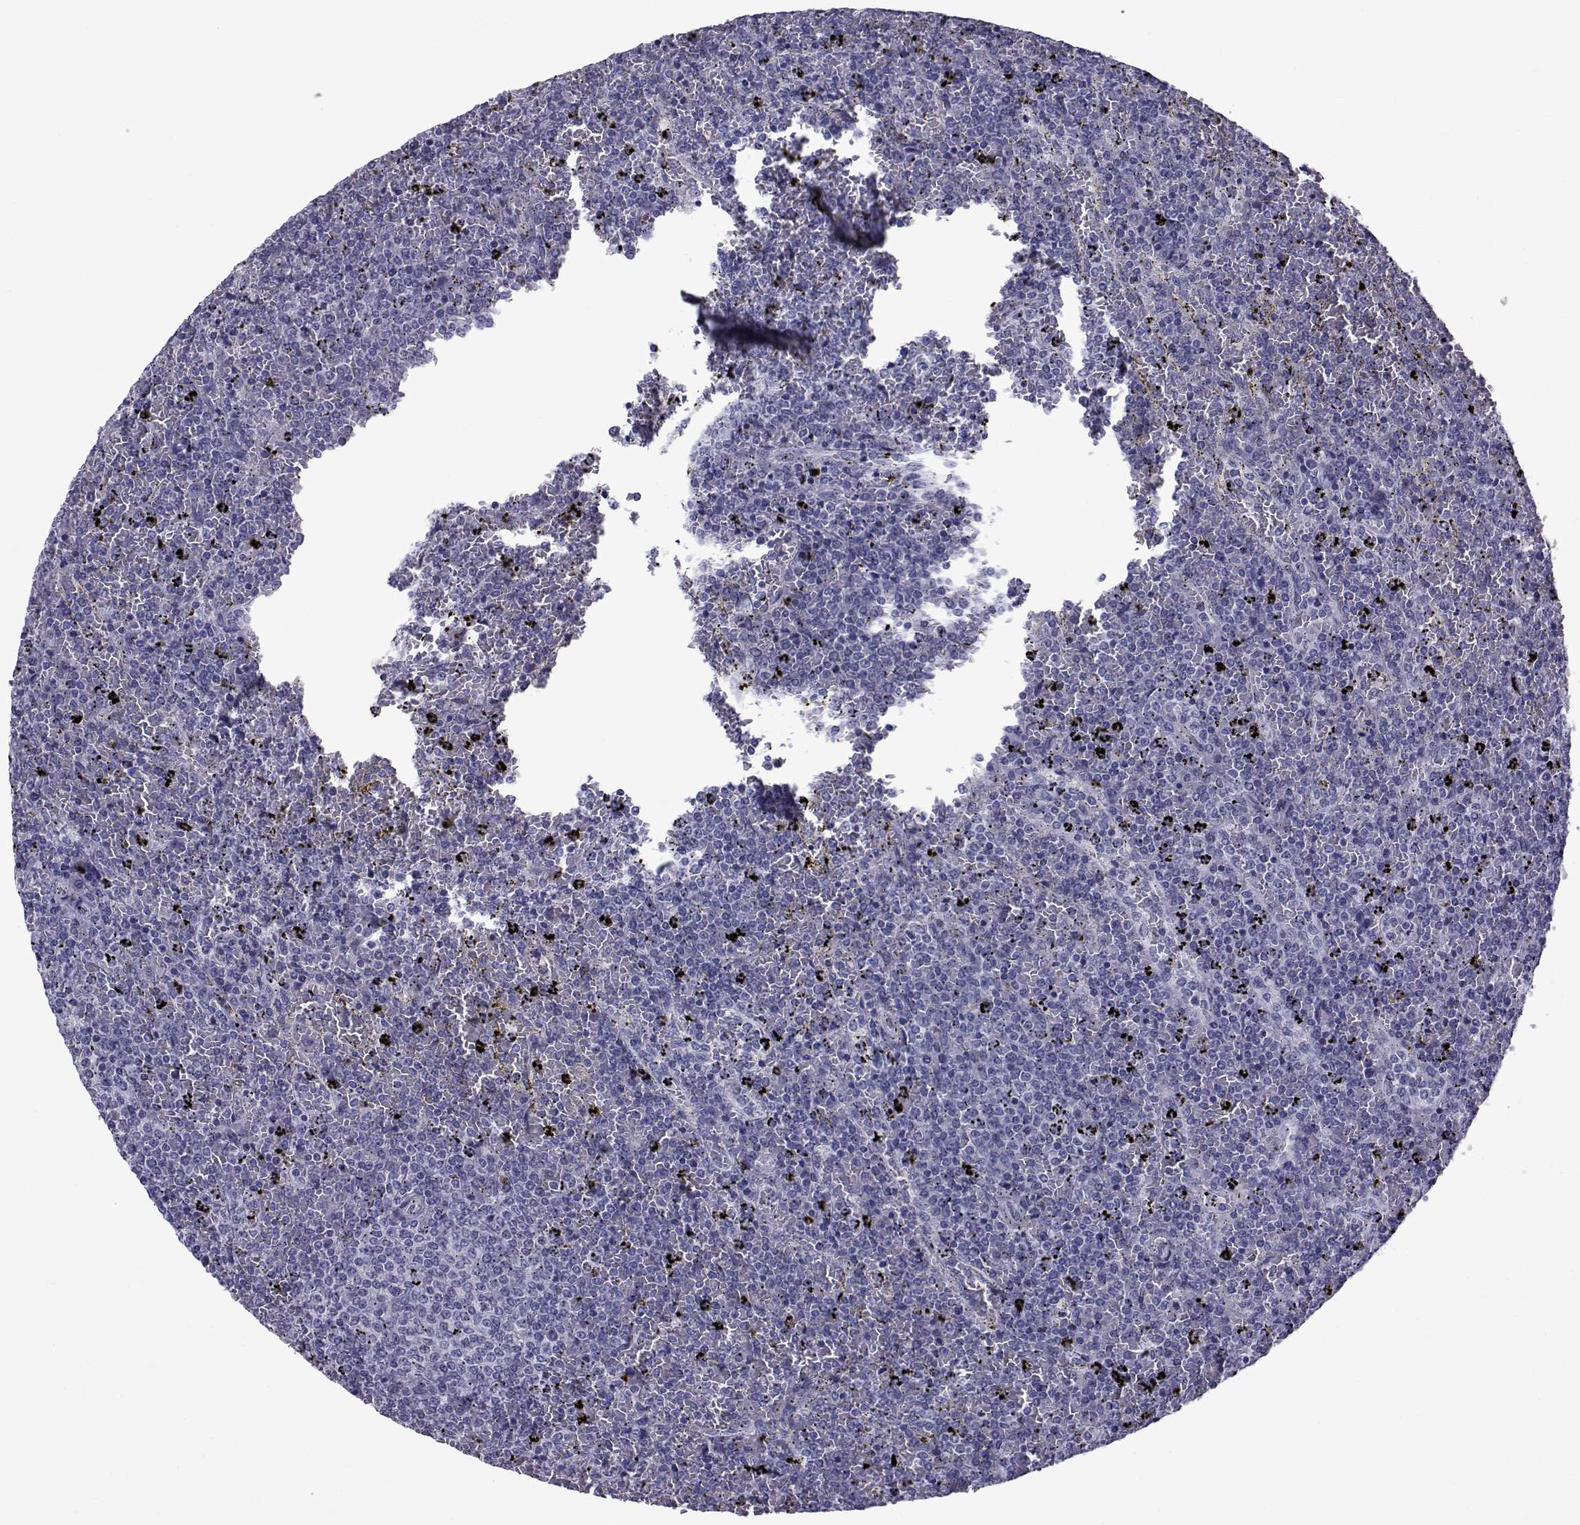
{"staining": {"intensity": "negative", "quantity": "none", "location": "none"}, "tissue": "lymphoma", "cell_type": "Tumor cells", "image_type": "cancer", "snomed": [{"axis": "morphology", "description": "Malignant lymphoma, non-Hodgkin's type, Low grade"}, {"axis": "topography", "description": "Spleen"}], "caption": "An immunohistochemistry histopathology image of lymphoma is shown. There is no staining in tumor cells of lymphoma. (DAB immunohistochemistry with hematoxylin counter stain).", "gene": "COL22A1", "patient": {"sex": "female", "age": 77}}